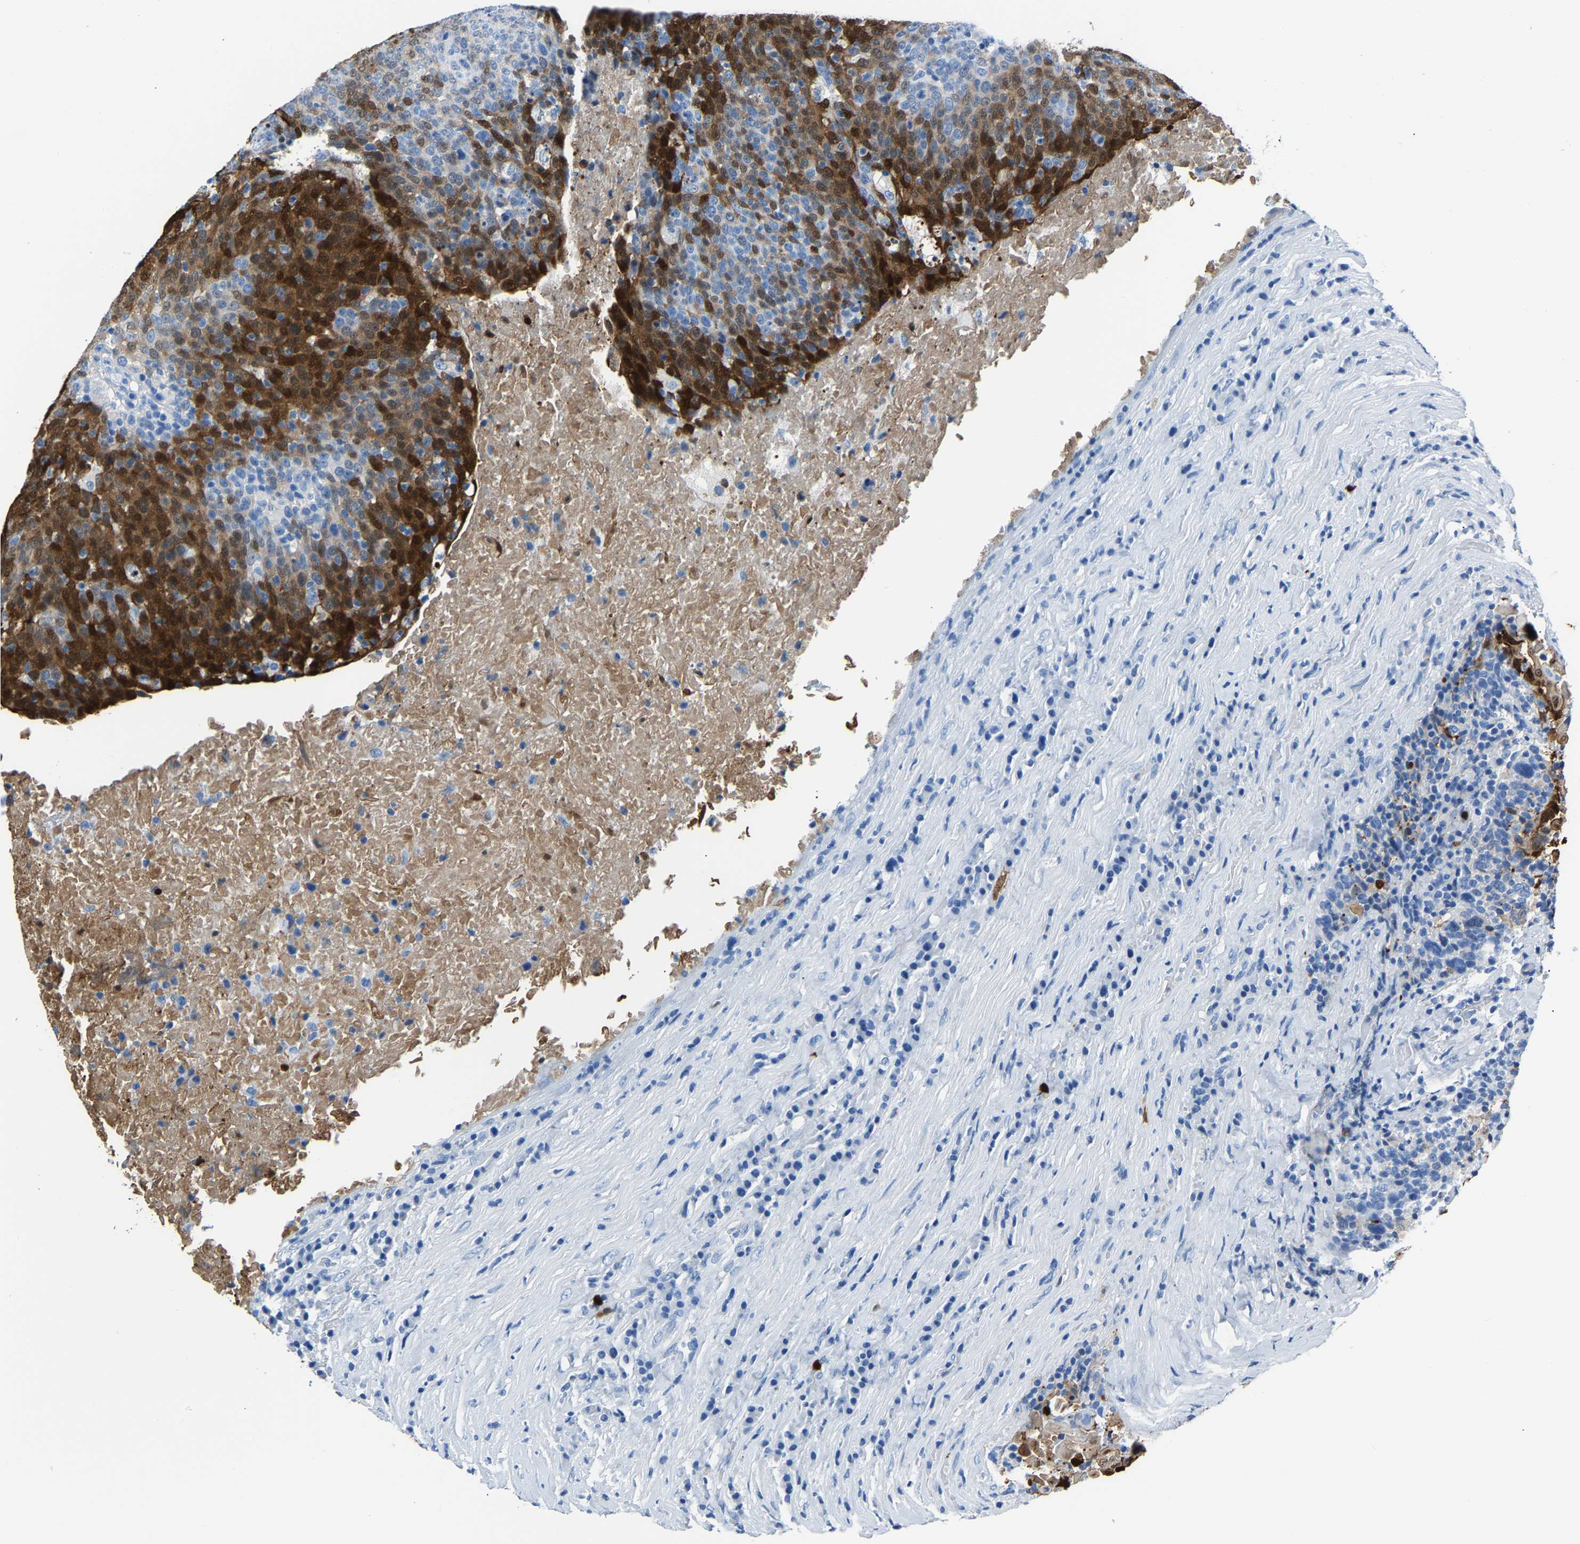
{"staining": {"intensity": "strong", "quantity": "25%-75%", "location": "cytoplasmic/membranous,nuclear"}, "tissue": "head and neck cancer", "cell_type": "Tumor cells", "image_type": "cancer", "snomed": [{"axis": "morphology", "description": "Squamous cell carcinoma, NOS"}, {"axis": "morphology", "description": "Squamous cell carcinoma, metastatic, NOS"}, {"axis": "topography", "description": "Lymph node"}, {"axis": "topography", "description": "Head-Neck"}], "caption": "This image shows head and neck metastatic squamous cell carcinoma stained with immunohistochemistry (IHC) to label a protein in brown. The cytoplasmic/membranous and nuclear of tumor cells show strong positivity for the protein. Nuclei are counter-stained blue.", "gene": "S100P", "patient": {"sex": "male", "age": 62}}